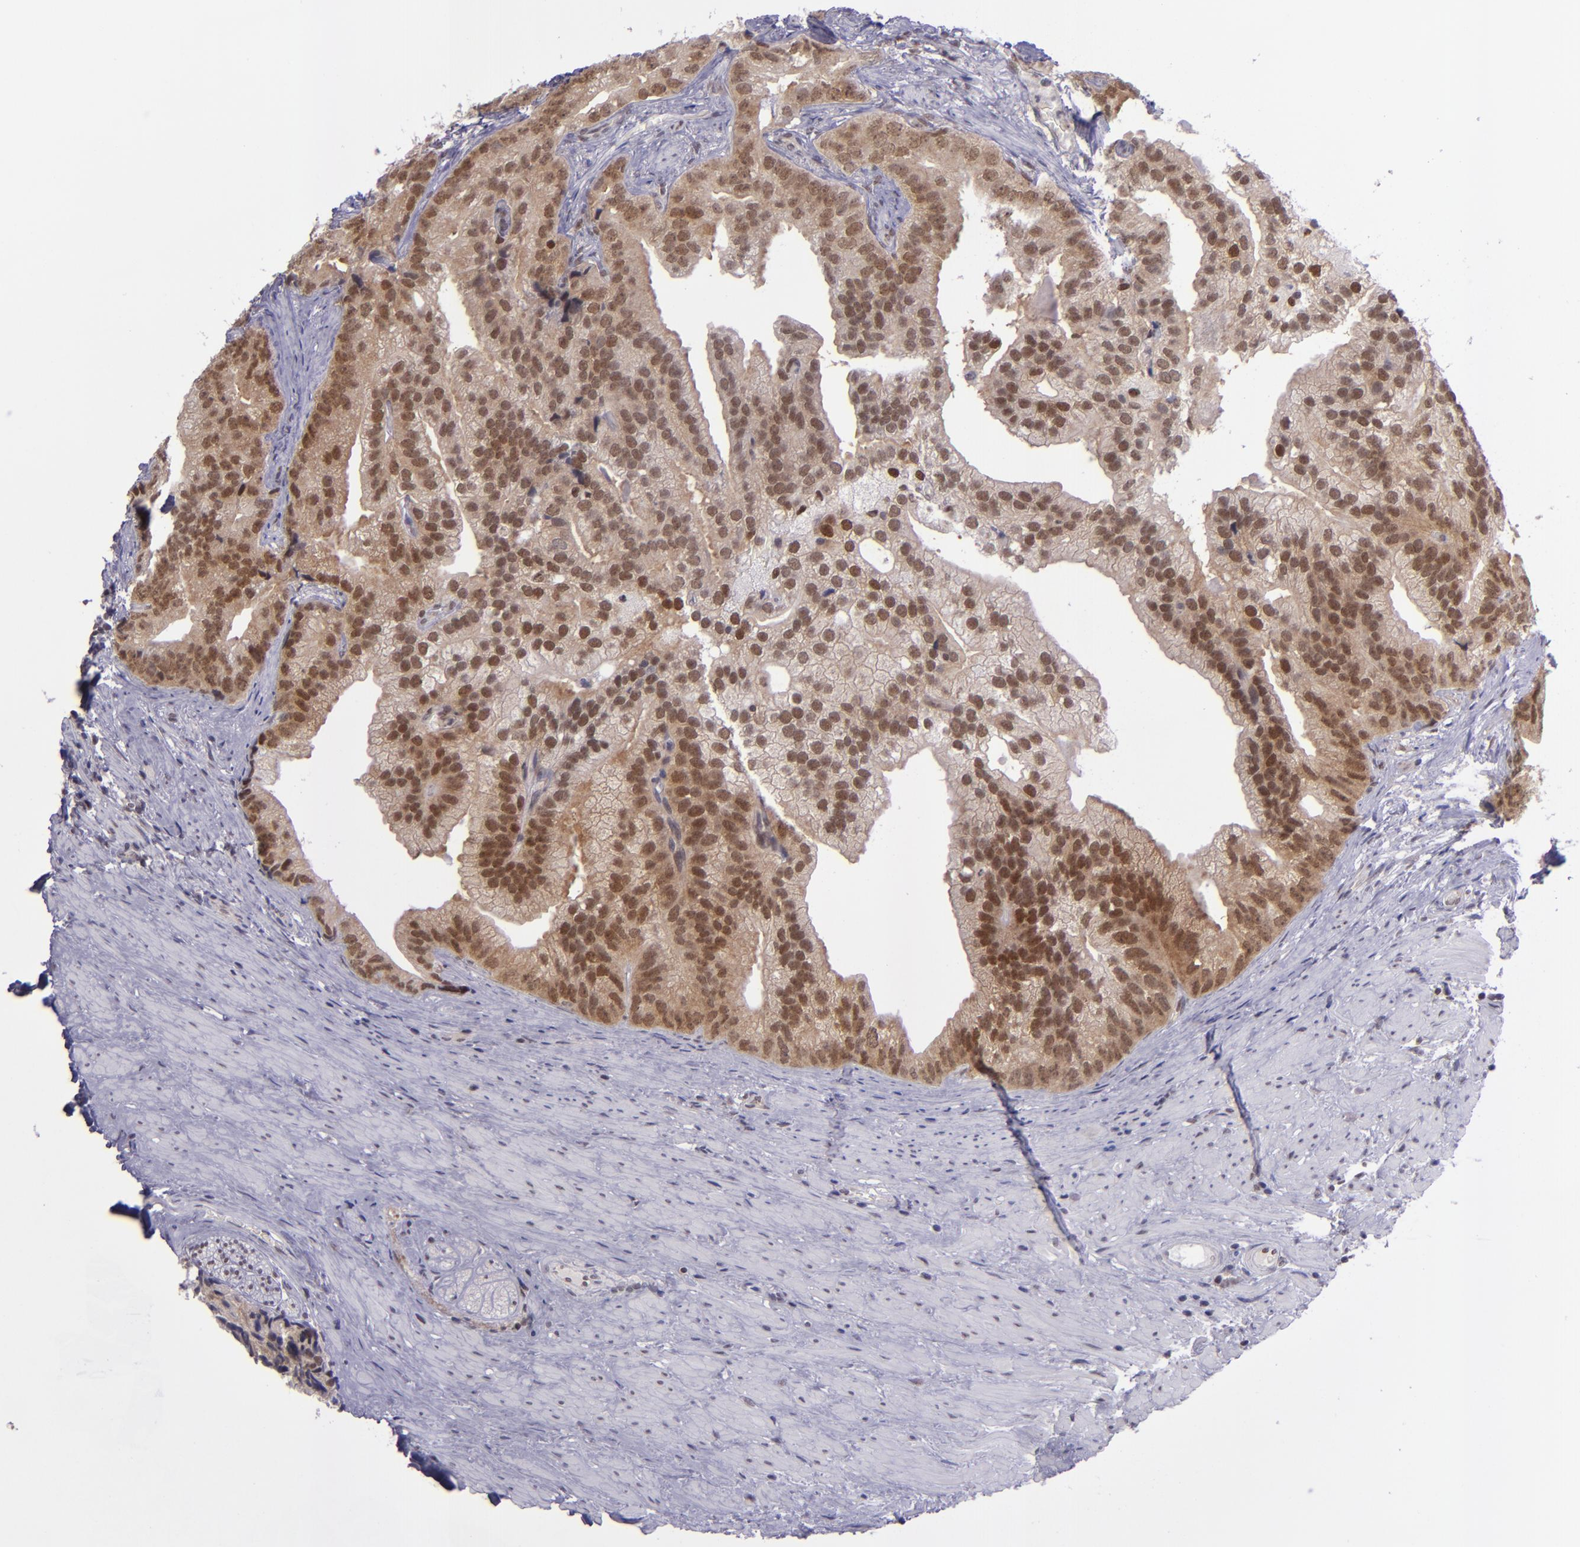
{"staining": {"intensity": "moderate", "quantity": ">75%", "location": "cytoplasmic/membranous,nuclear"}, "tissue": "prostate cancer", "cell_type": "Tumor cells", "image_type": "cancer", "snomed": [{"axis": "morphology", "description": "Adenocarcinoma, Low grade"}, {"axis": "topography", "description": "Prostate"}], "caption": "IHC (DAB (3,3'-diaminobenzidine)) staining of prostate cancer (low-grade adenocarcinoma) exhibits moderate cytoplasmic/membranous and nuclear protein staining in about >75% of tumor cells.", "gene": "BAG1", "patient": {"sex": "male", "age": 71}}